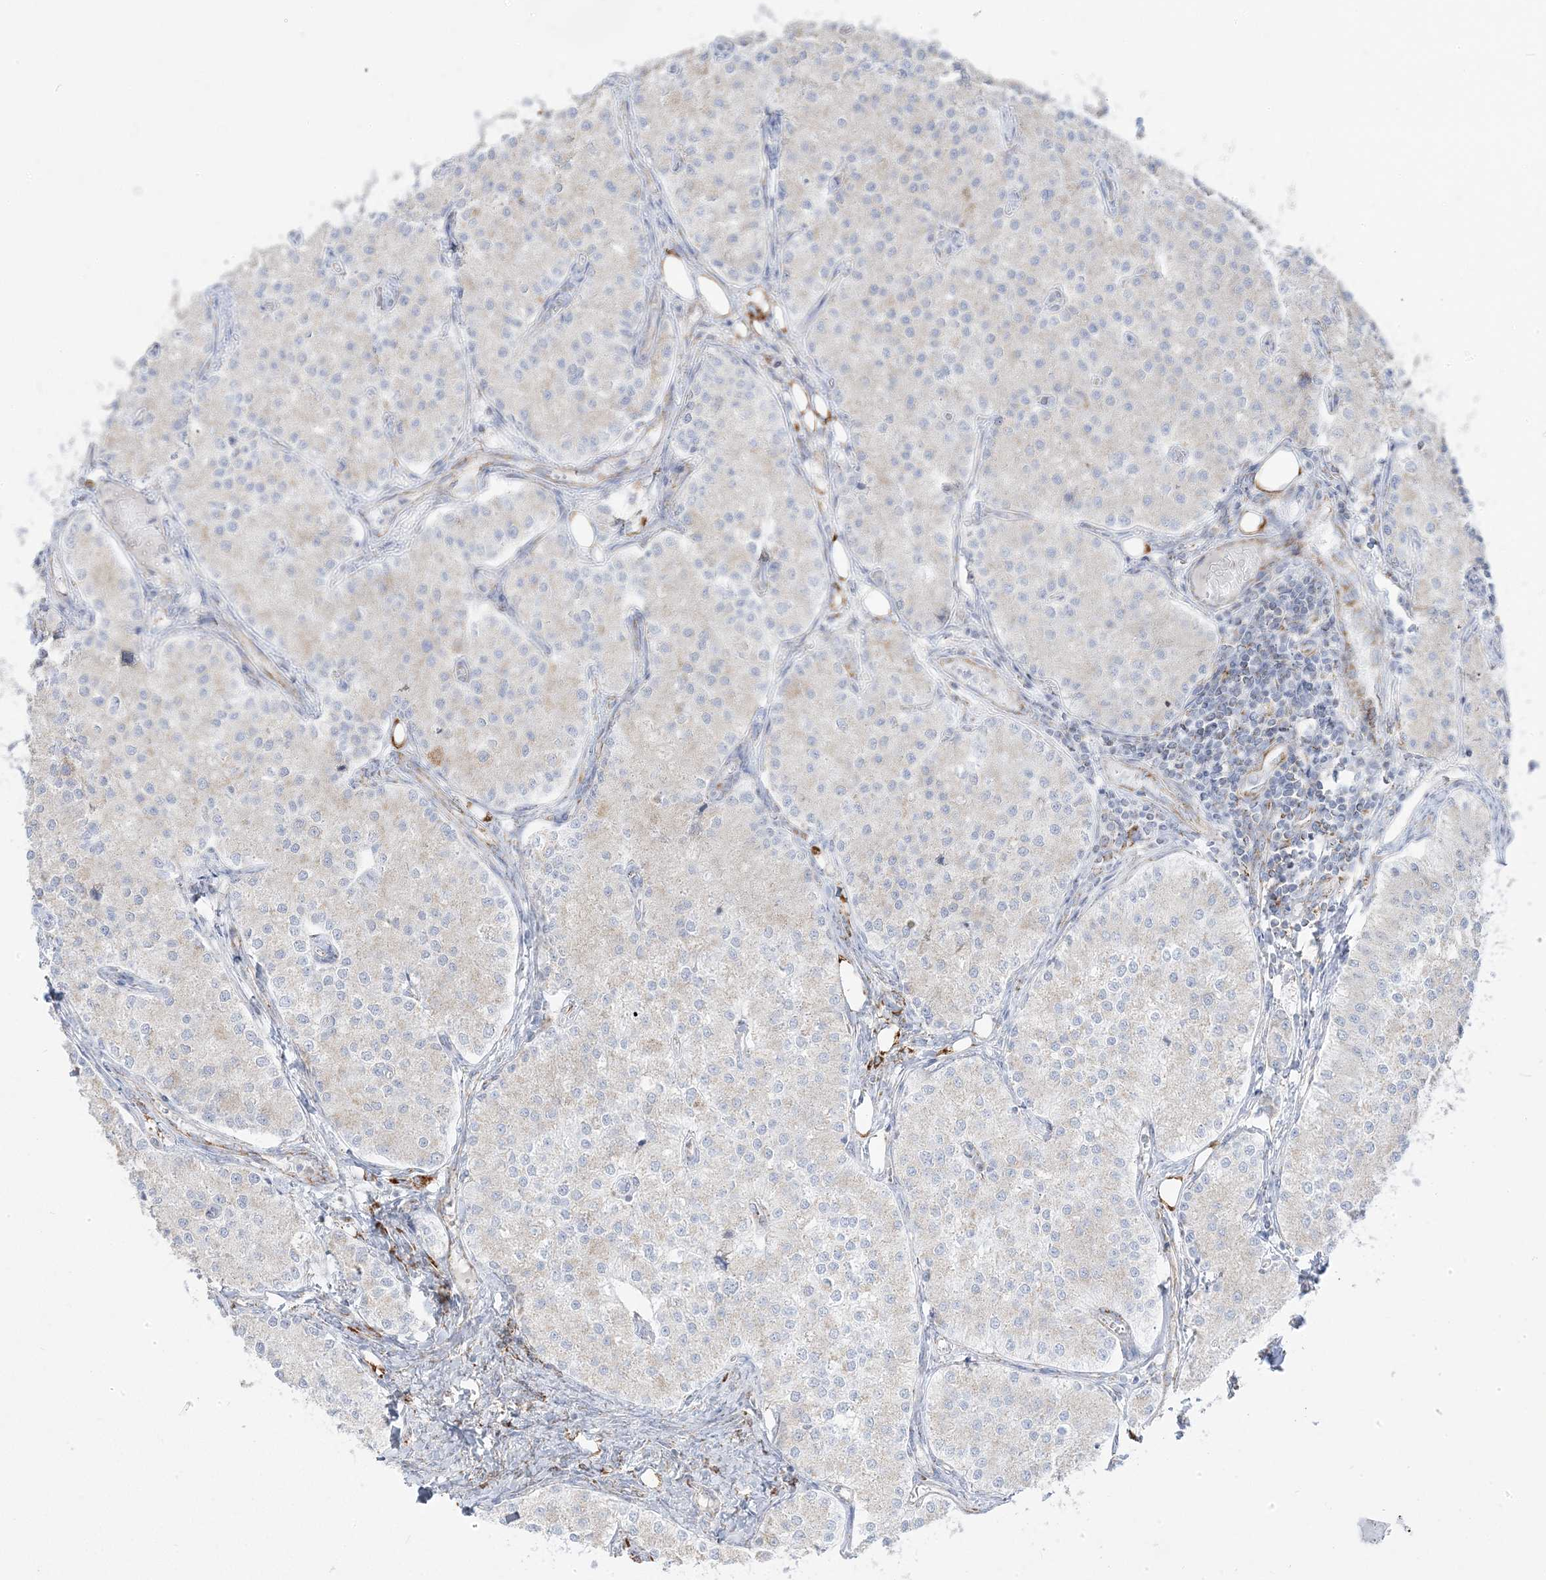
{"staining": {"intensity": "negative", "quantity": "none", "location": "none"}, "tissue": "carcinoid", "cell_type": "Tumor cells", "image_type": "cancer", "snomed": [{"axis": "morphology", "description": "Carcinoid, malignant, NOS"}, {"axis": "topography", "description": "Colon"}], "caption": "The immunohistochemistry photomicrograph has no significant staining in tumor cells of carcinoid tissue. (DAB (3,3'-diaminobenzidine) IHC visualized using brightfield microscopy, high magnification).", "gene": "PCCB", "patient": {"sex": "female", "age": 52}}